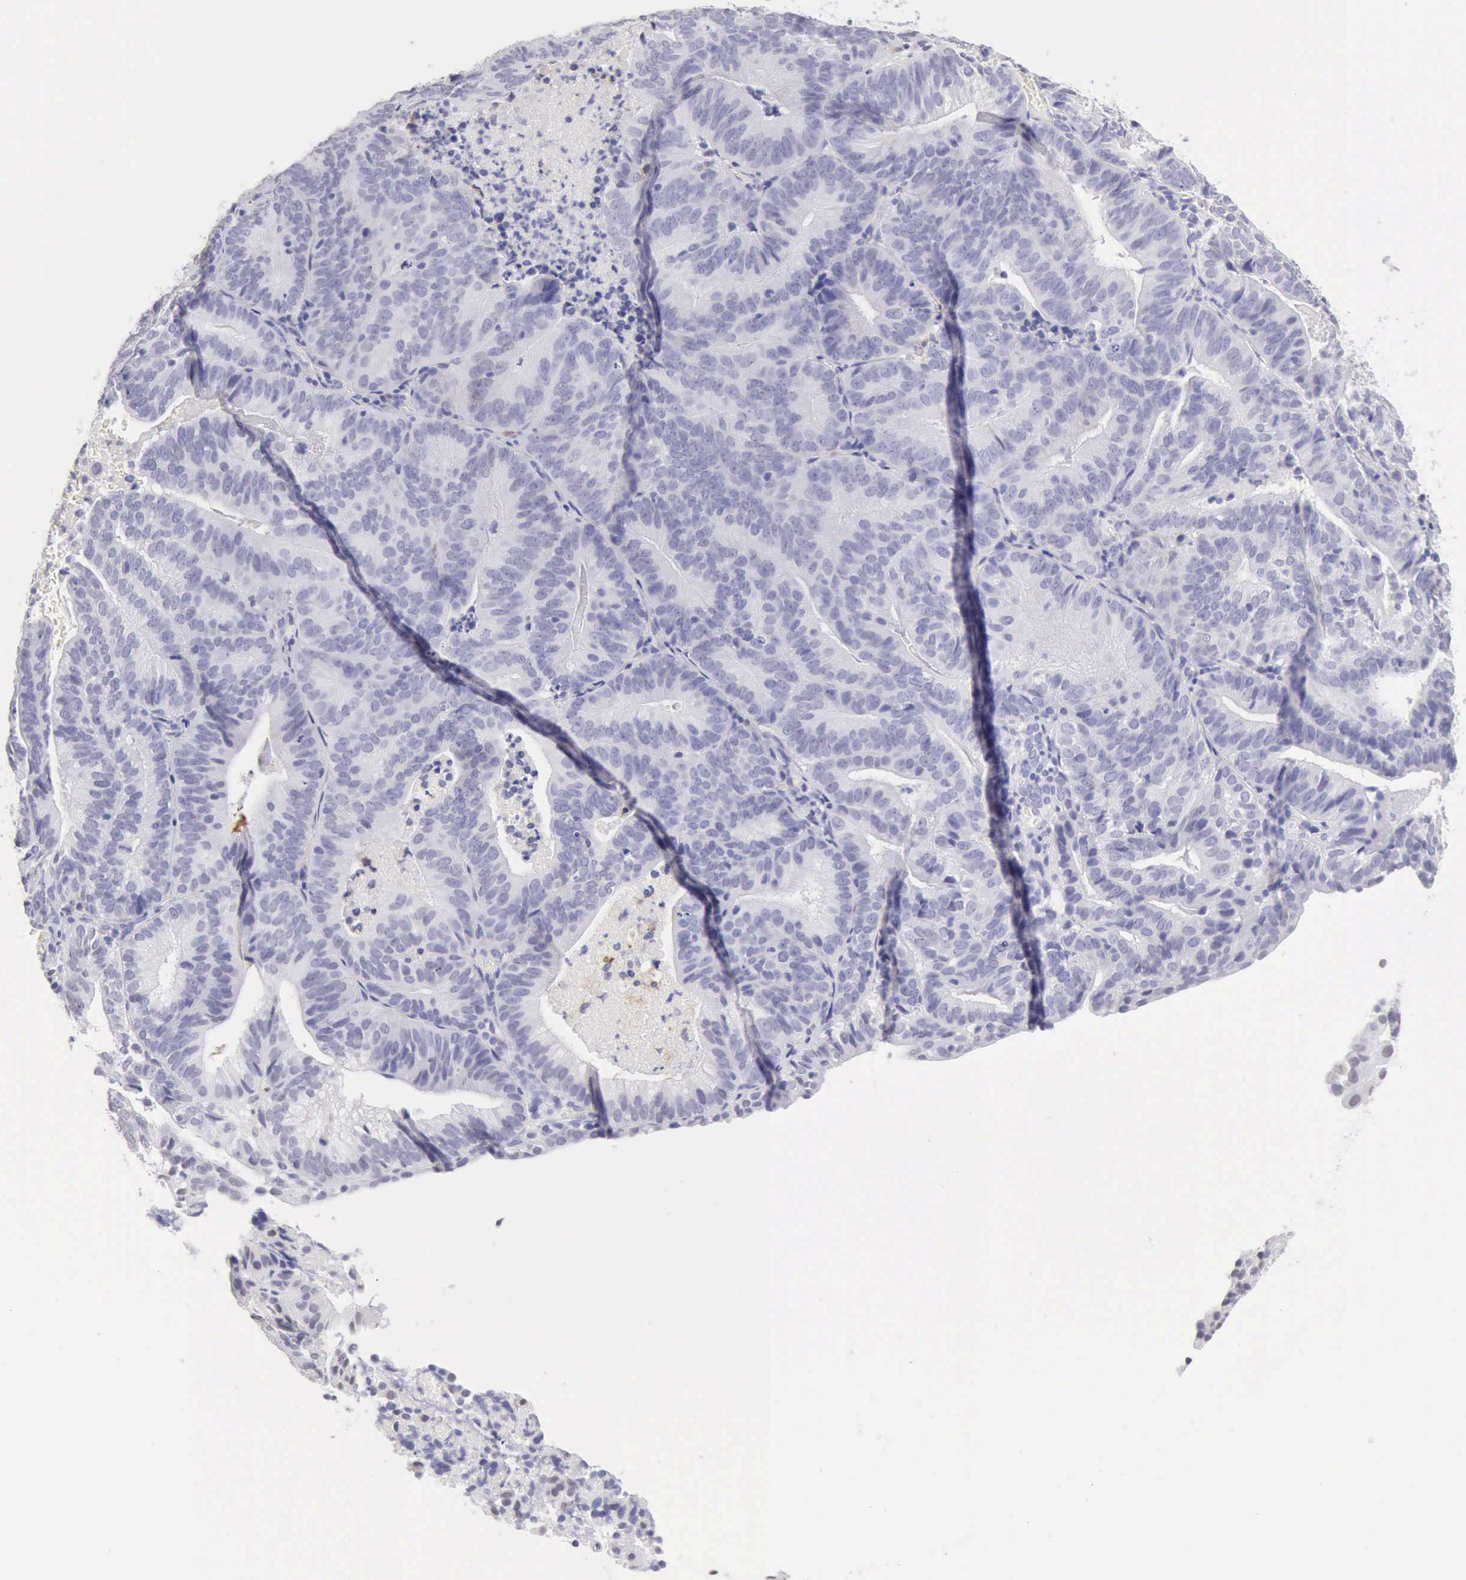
{"staining": {"intensity": "negative", "quantity": "none", "location": "none"}, "tissue": "cervical cancer", "cell_type": "Tumor cells", "image_type": "cancer", "snomed": [{"axis": "morphology", "description": "Adenocarcinoma, NOS"}, {"axis": "topography", "description": "Cervix"}], "caption": "Cervical adenocarcinoma stained for a protein using IHC demonstrates no positivity tumor cells.", "gene": "RNASE1", "patient": {"sex": "female", "age": 60}}